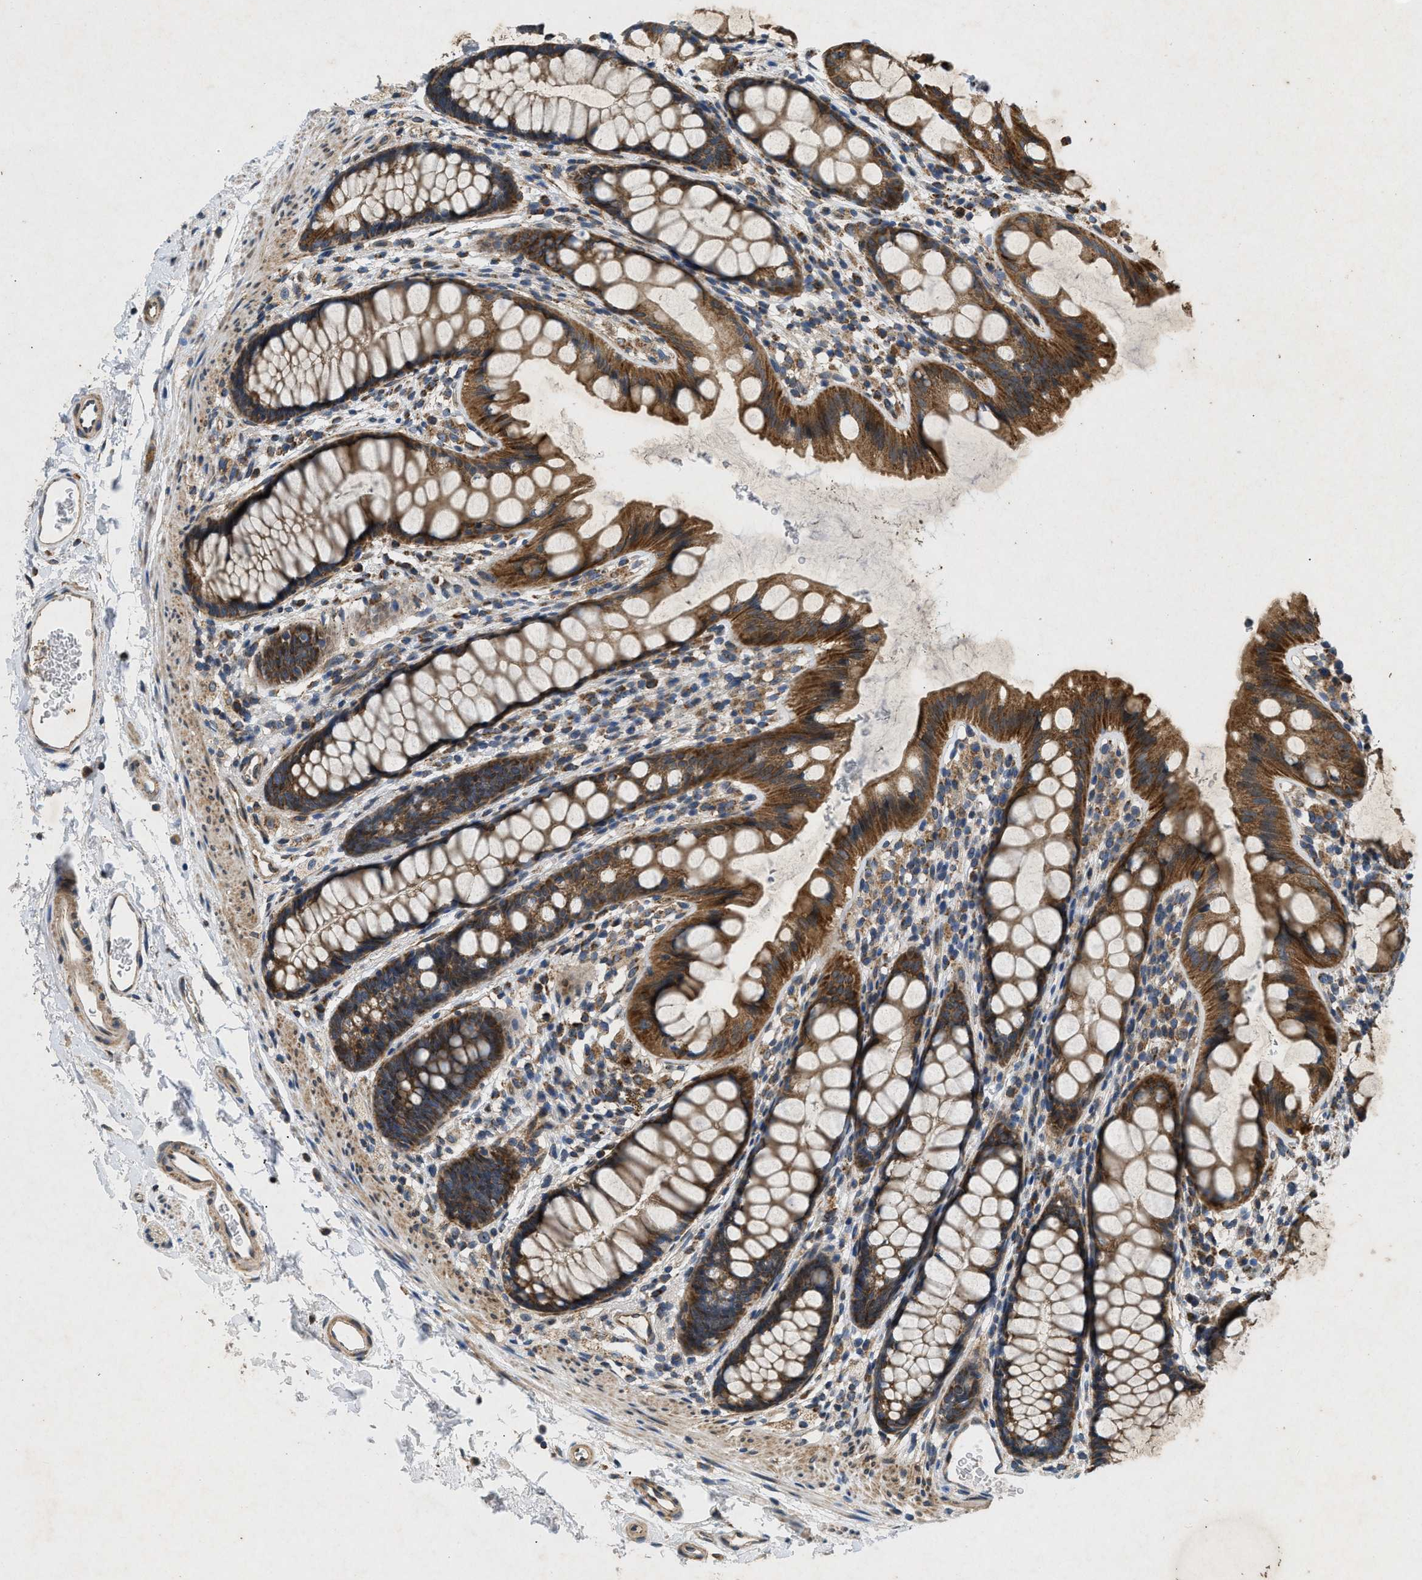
{"staining": {"intensity": "moderate", "quantity": ">75%", "location": "cytoplasmic/membranous"}, "tissue": "rectum", "cell_type": "Glandular cells", "image_type": "normal", "snomed": [{"axis": "morphology", "description": "Normal tissue, NOS"}, {"axis": "topography", "description": "Rectum"}], "caption": "Immunohistochemistry (IHC) histopathology image of unremarkable rectum: rectum stained using IHC displays medium levels of moderate protein expression localized specifically in the cytoplasmic/membranous of glandular cells, appearing as a cytoplasmic/membranous brown color.", "gene": "PRKG2", "patient": {"sex": "female", "age": 65}}